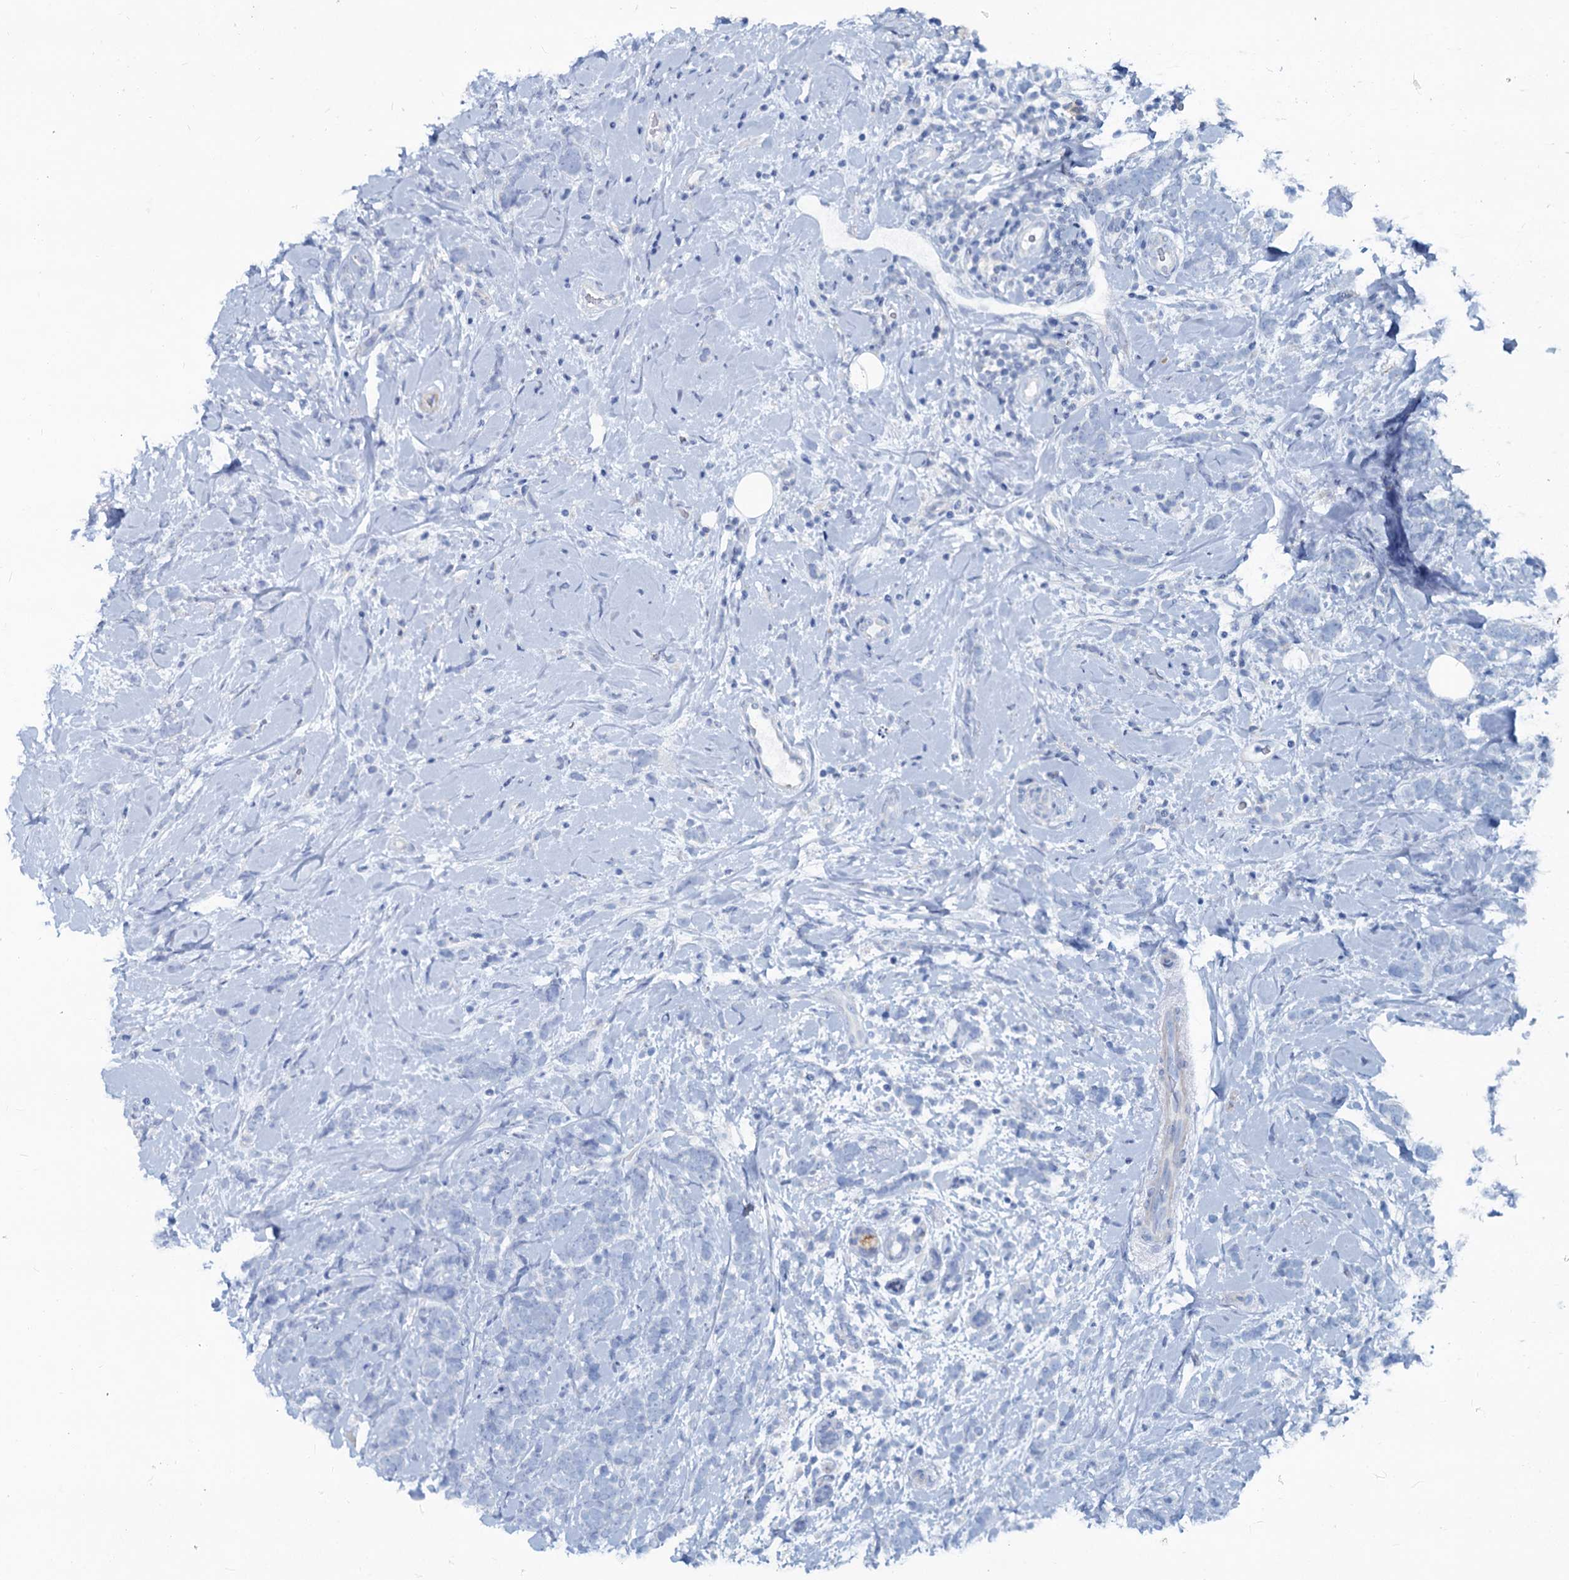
{"staining": {"intensity": "negative", "quantity": "none", "location": "none"}, "tissue": "breast cancer", "cell_type": "Tumor cells", "image_type": "cancer", "snomed": [{"axis": "morphology", "description": "Lobular carcinoma"}, {"axis": "topography", "description": "Breast"}], "caption": "Immunohistochemistry of human breast lobular carcinoma demonstrates no staining in tumor cells.", "gene": "SLC1A3", "patient": {"sex": "female", "age": 58}}